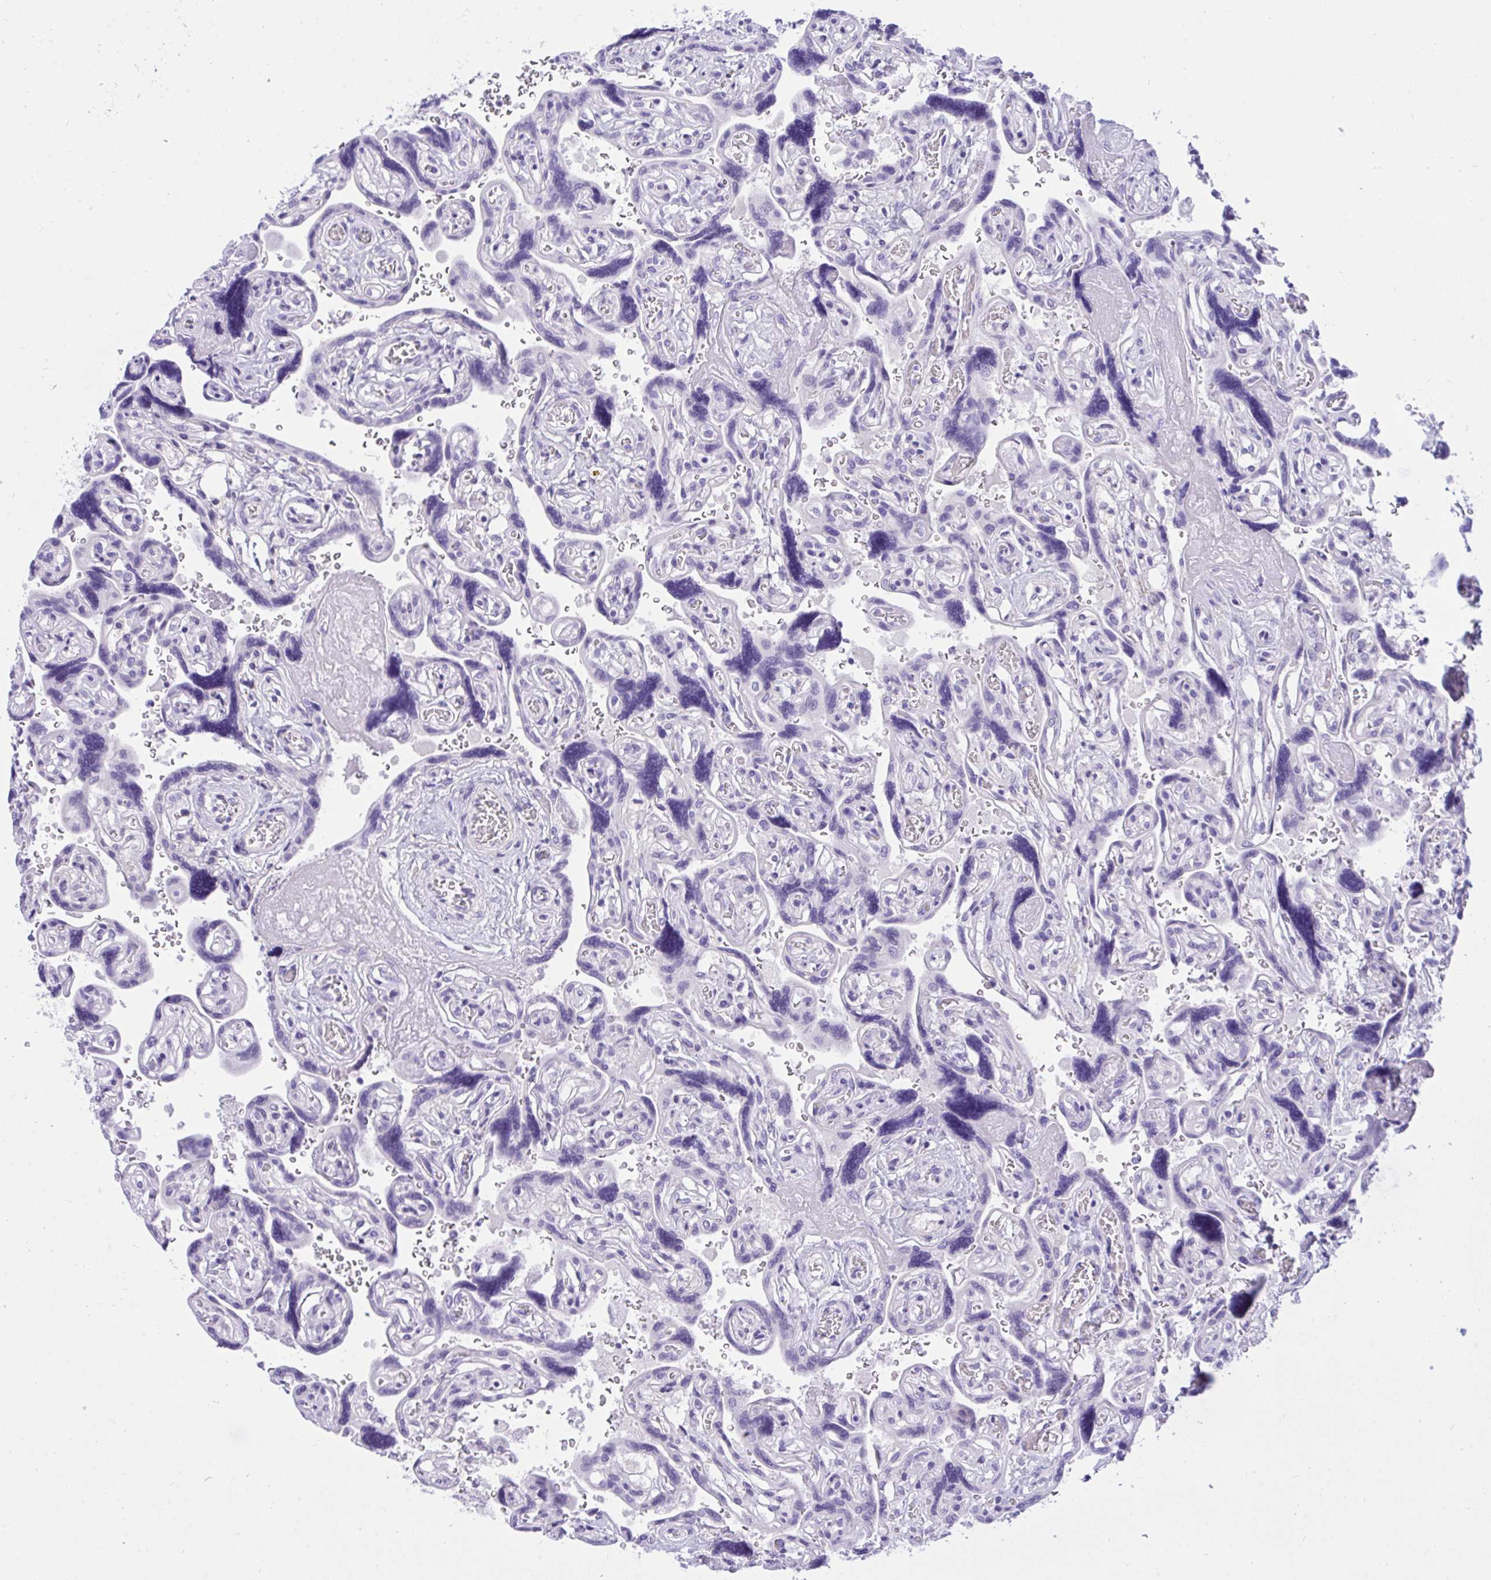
{"staining": {"intensity": "moderate", "quantity": ">75%", "location": "cytoplasmic/membranous"}, "tissue": "placenta", "cell_type": "Decidual cells", "image_type": "normal", "snomed": [{"axis": "morphology", "description": "Normal tissue, NOS"}, {"axis": "topography", "description": "Placenta"}], "caption": "A brown stain highlights moderate cytoplasmic/membranous staining of a protein in decidual cells of benign human placenta. (brown staining indicates protein expression, while blue staining denotes nuclei).", "gene": "TLN2", "patient": {"sex": "female", "age": 32}}